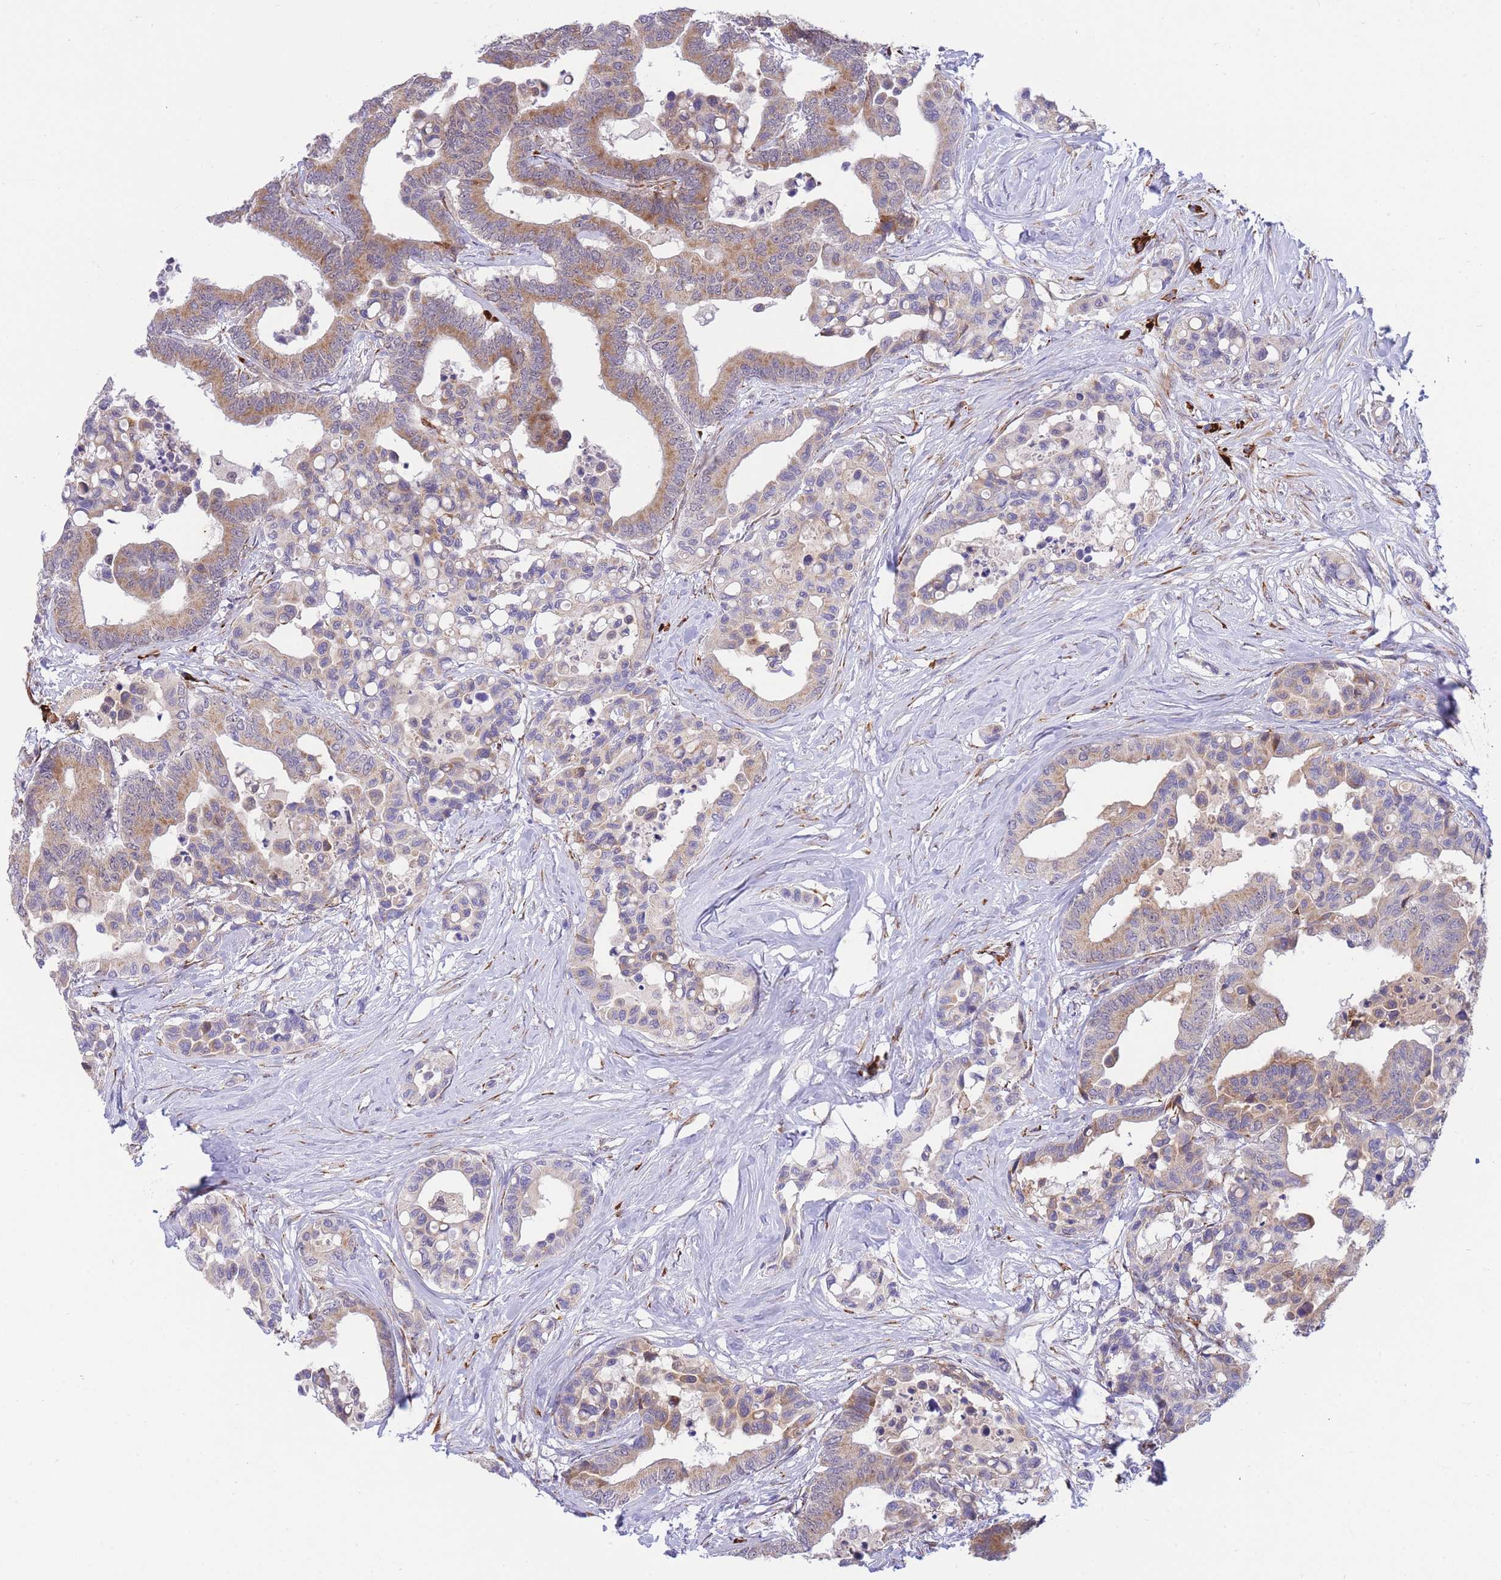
{"staining": {"intensity": "moderate", "quantity": ">75%", "location": "cytoplasmic/membranous"}, "tissue": "colorectal cancer", "cell_type": "Tumor cells", "image_type": "cancer", "snomed": [{"axis": "morphology", "description": "Normal tissue, NOS"}, {"axis": "morphology", "description": "Adenocarcinoma, NOS"}, {"axis": "topography", "description": "Colon"}], "caption": "Tumor cells display medium levels of moderate cytoplasmic/membranous expression in approximately >75% of cells in adenocarcinoma (colorectal).", "gene": "EXOSC8", "patient": {"sex": "male", "age": 82}}